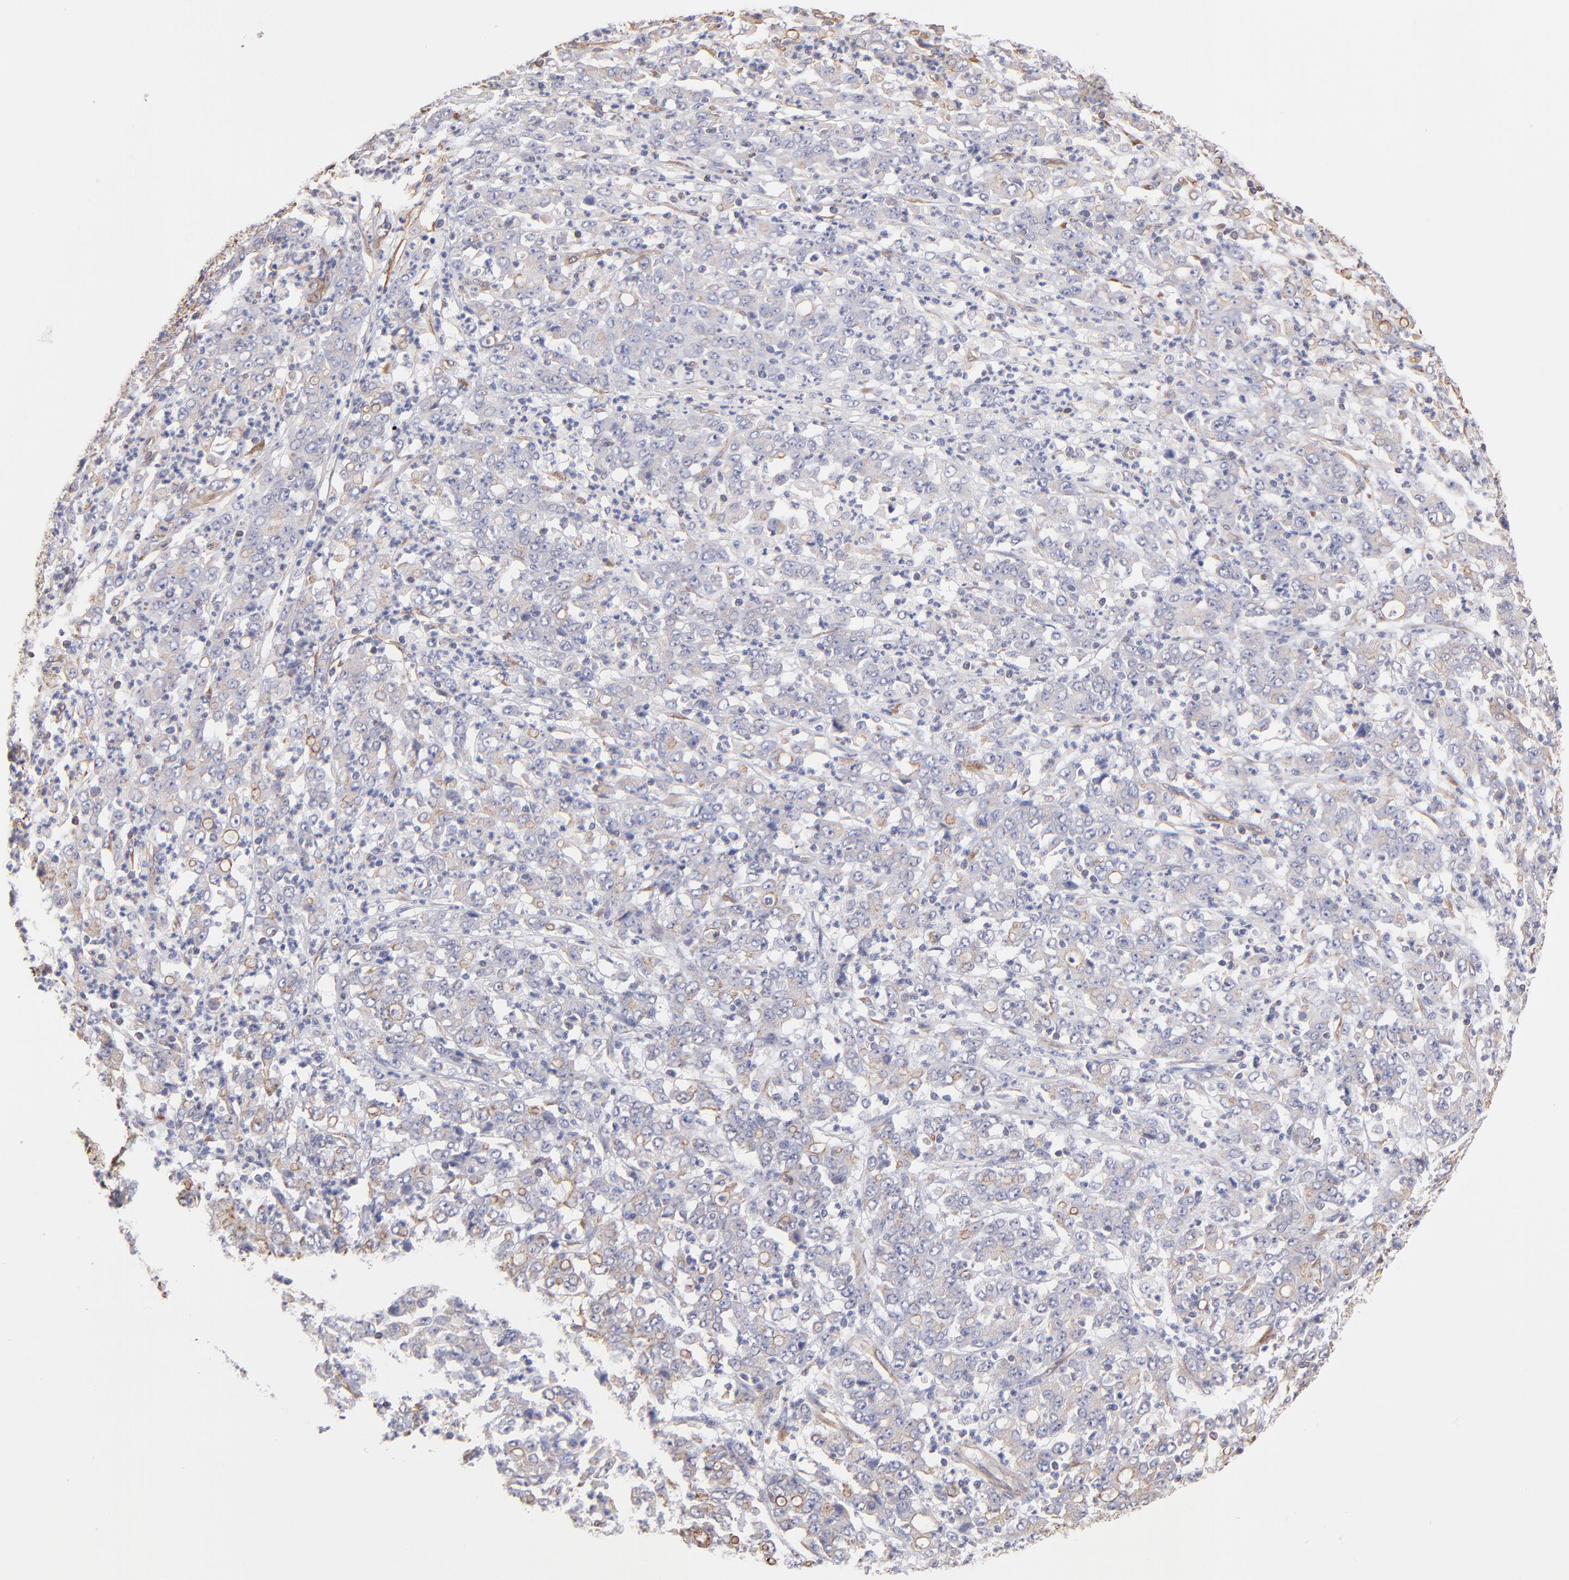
{"staining": {"intensity": "weak", "quantity": "25%-75%", "location": "cytoplasmic/membranous"}, "tissue": "stomach cancer", "cell_type": "Tumor cells", "image_type": "cancer", "snomed": [{"axis": "morphology", "description": "Adenocarcinoma, NOS"}, {"axis": "topography", "description": "Stomach, lower"}], "caption": "Stomach cancer (adenocarcinoma) tissue exhibits weak cytoplasmic/membranous staining in about 25%-75% of tumor cells The protein of interest is shown in brown color, while the nuclei are stained blue.", "gene": "PLEC", "patient": {"sex": "female", "age": 71}}